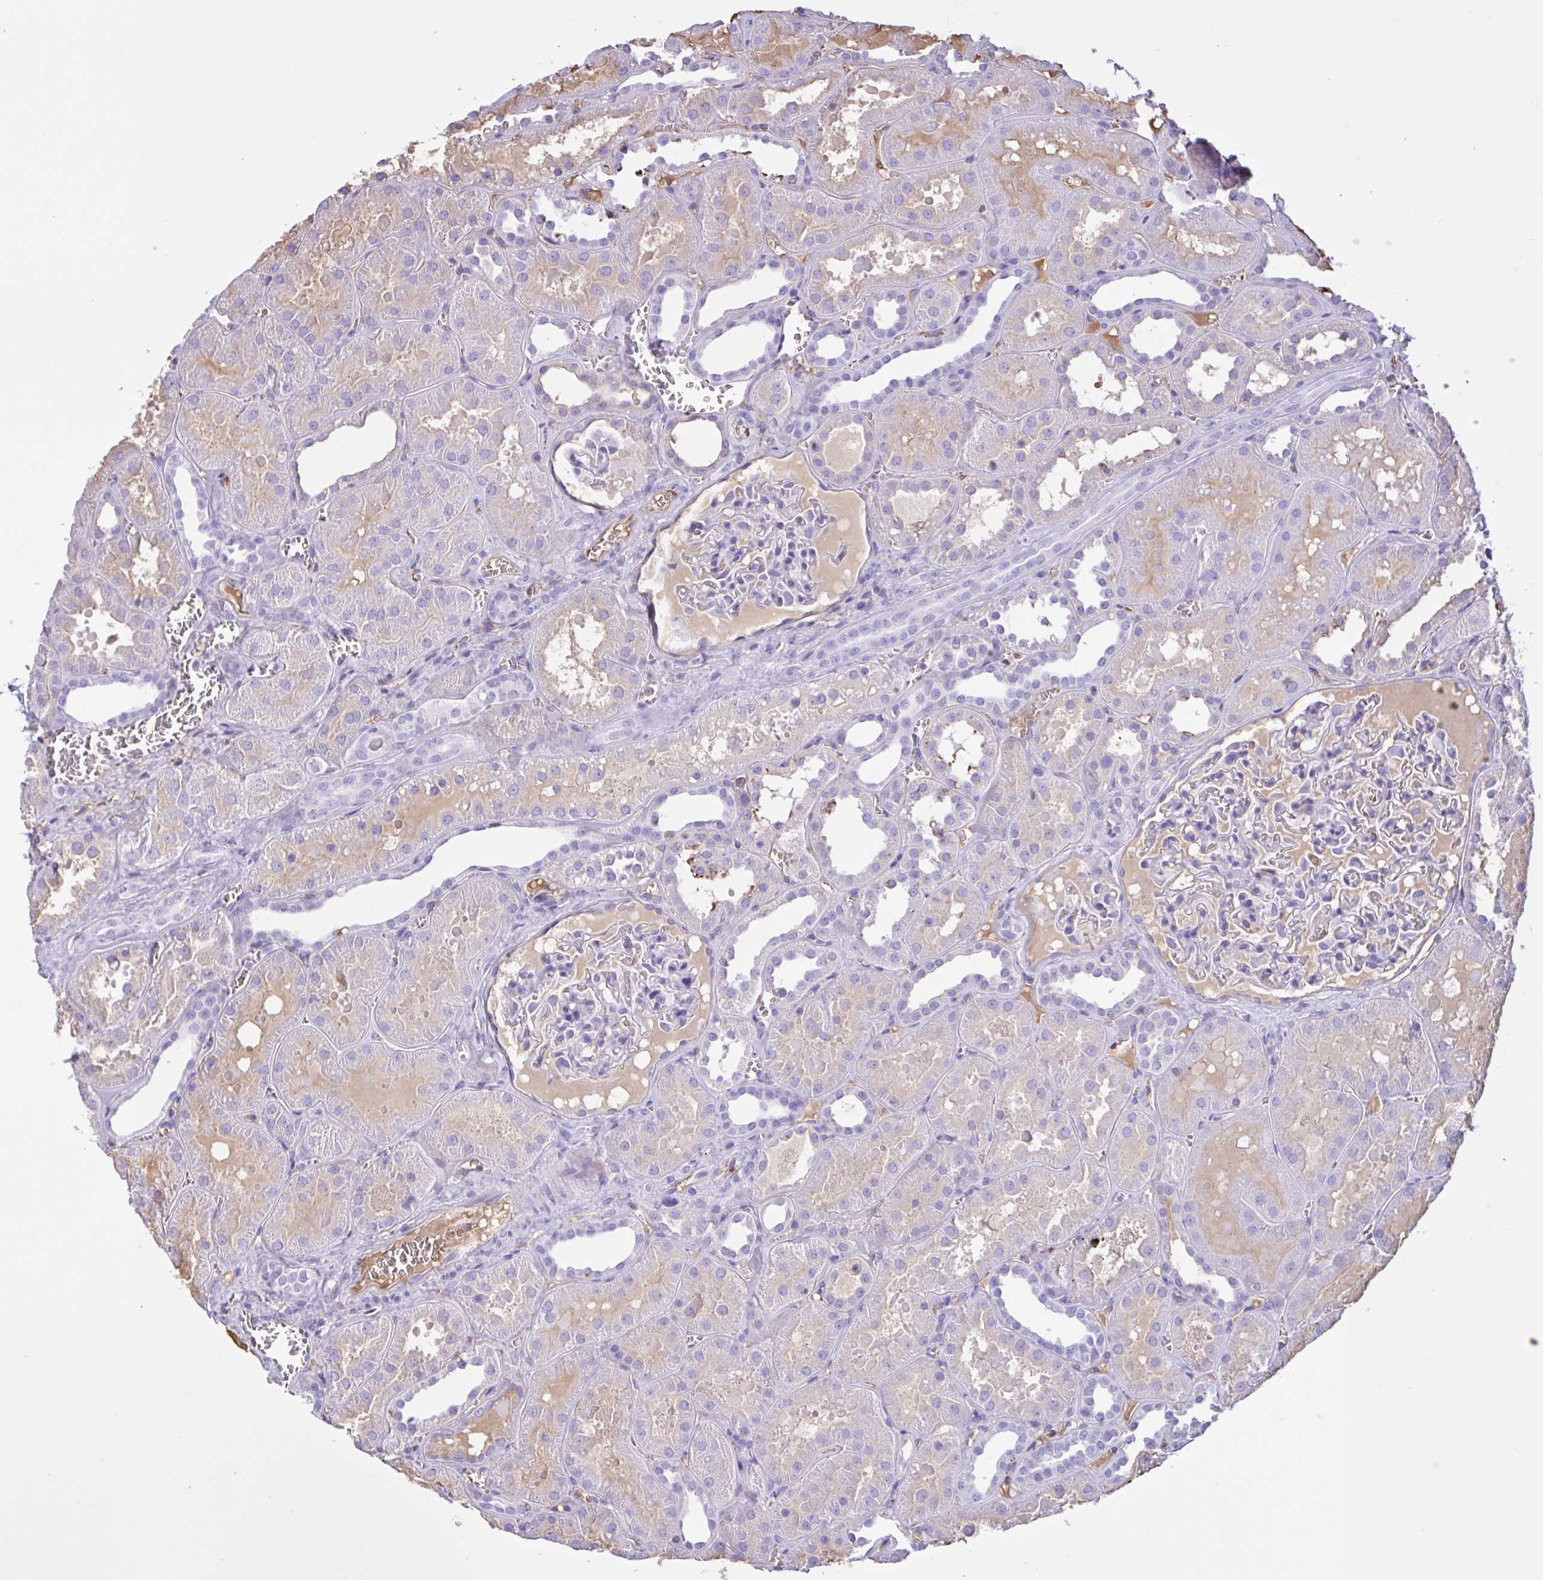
{"staining": {"intensity": "negative", "quantity": "none", "location": "none"}, "tissue": "kidney", "cell_type": "Cells in glomeruli", "image_type": "normal", "snomed": [{"axis": "morphology", "description": "Normal tissue, NOS"}, {"axis": "topography", "description": "Kidney"}], "caption": "Cells in glomeruli show no significant staining in benign kidney. The staining is performed using DAB brown chromogen with nuclei counter-stained in using hematoxylin.", "gene": "LARGE2", "patient": {"sex": "female", "age": 41}}